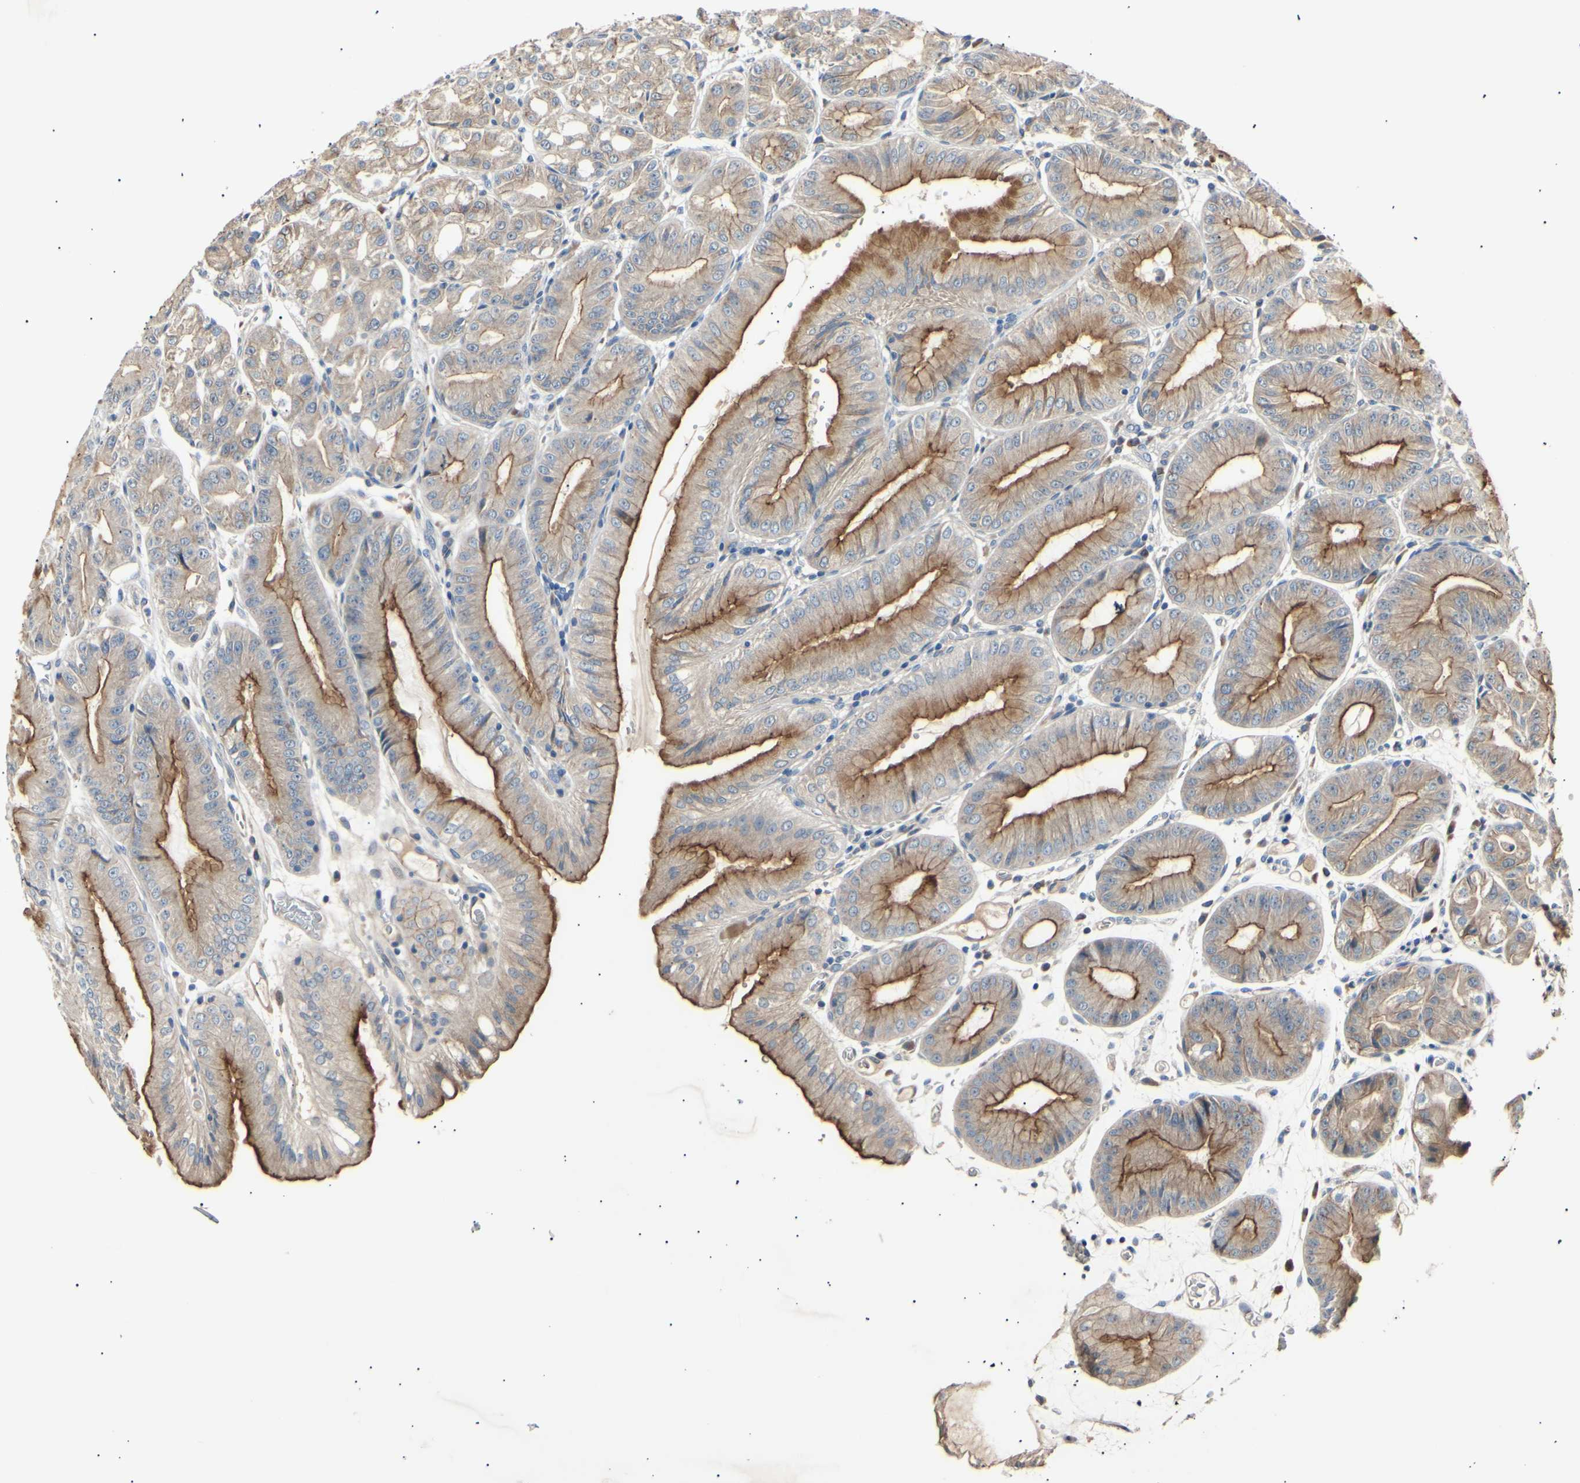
{"staining": {"intensity": "moderate", "quantity": ">75%", "location": "cytoplasmic/membranous"}, "tissue": "stomach", "cell_type": "Glandular cells", "image_type": "normal", "snomed": [{"axis": "morphology", "description": "Normal tissue, NOS"}, {"axis": "topography", "description": "Stomach, lower"}], "caption": "High-power microscopy captured an immunohistochemistry (IHC) photomicrograph of benign stomach, revealing moderate cytoplasmic/membranous positivity in about >75% of glandular cells. The staining was performed using DAB (3,3'-diaminobenzidine), with brown indicating positive protein expression. Nuclei are stained blue with hematoxylin.", "gene": "ITGA6", "patient": {"sex": "male", "age": 71}}